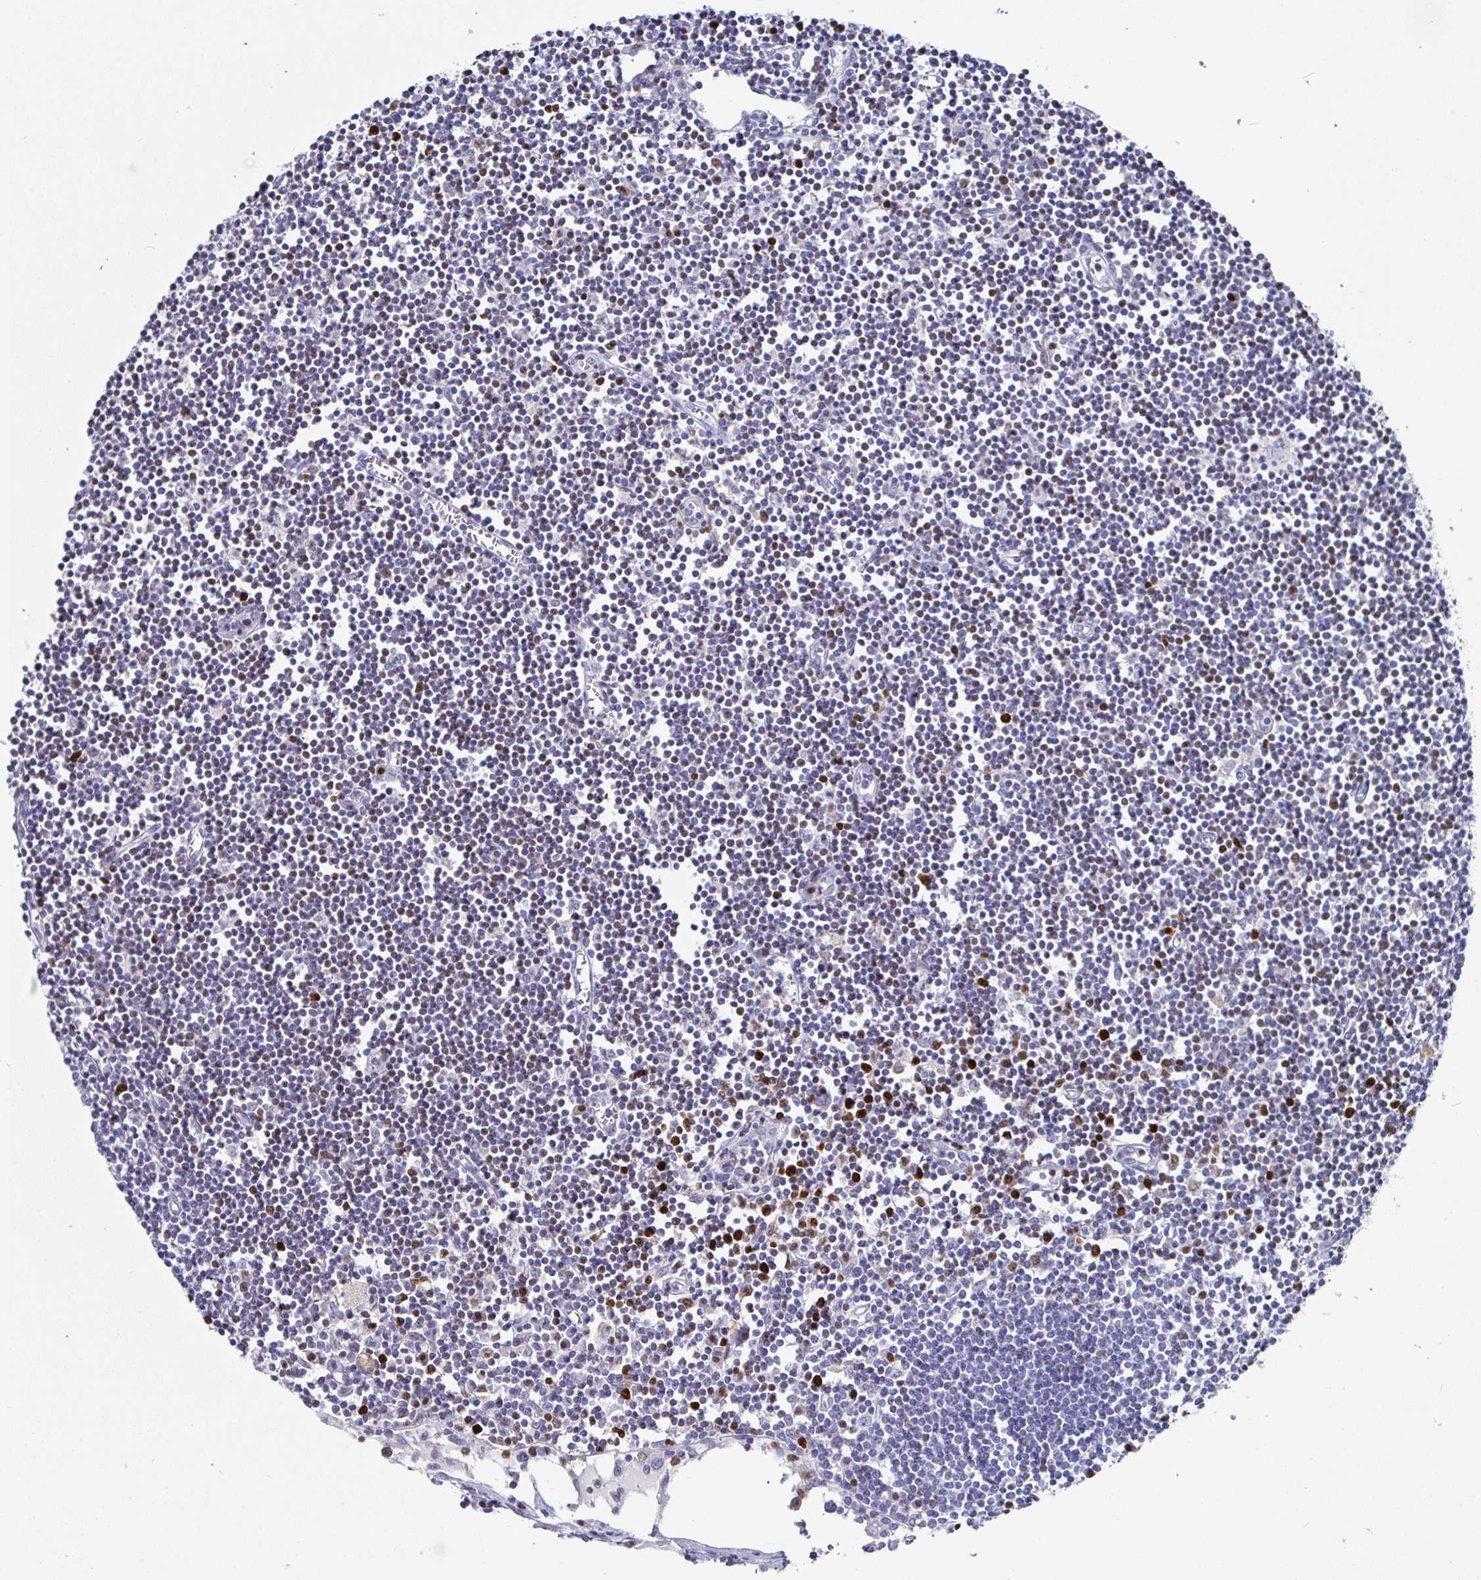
{"staining": {"intensity": "moderate", "quantity": "<25%", "location": "nuclear"}, "tissue": "lymph node", "cell_type": "Germinal center cells", "image_type": "normal", "snomed": [{"axis": "morphology", "description": "Normal tissue, NOS"}, {"axis": "topography", "description": "Lymph node"}], "caption": "Moderate nuclear protein expression is appreciated in about <25% of germinal center cells in lymph node.", "gene": "RUNX2", "patient": {"sex": "female", "age": 65}}